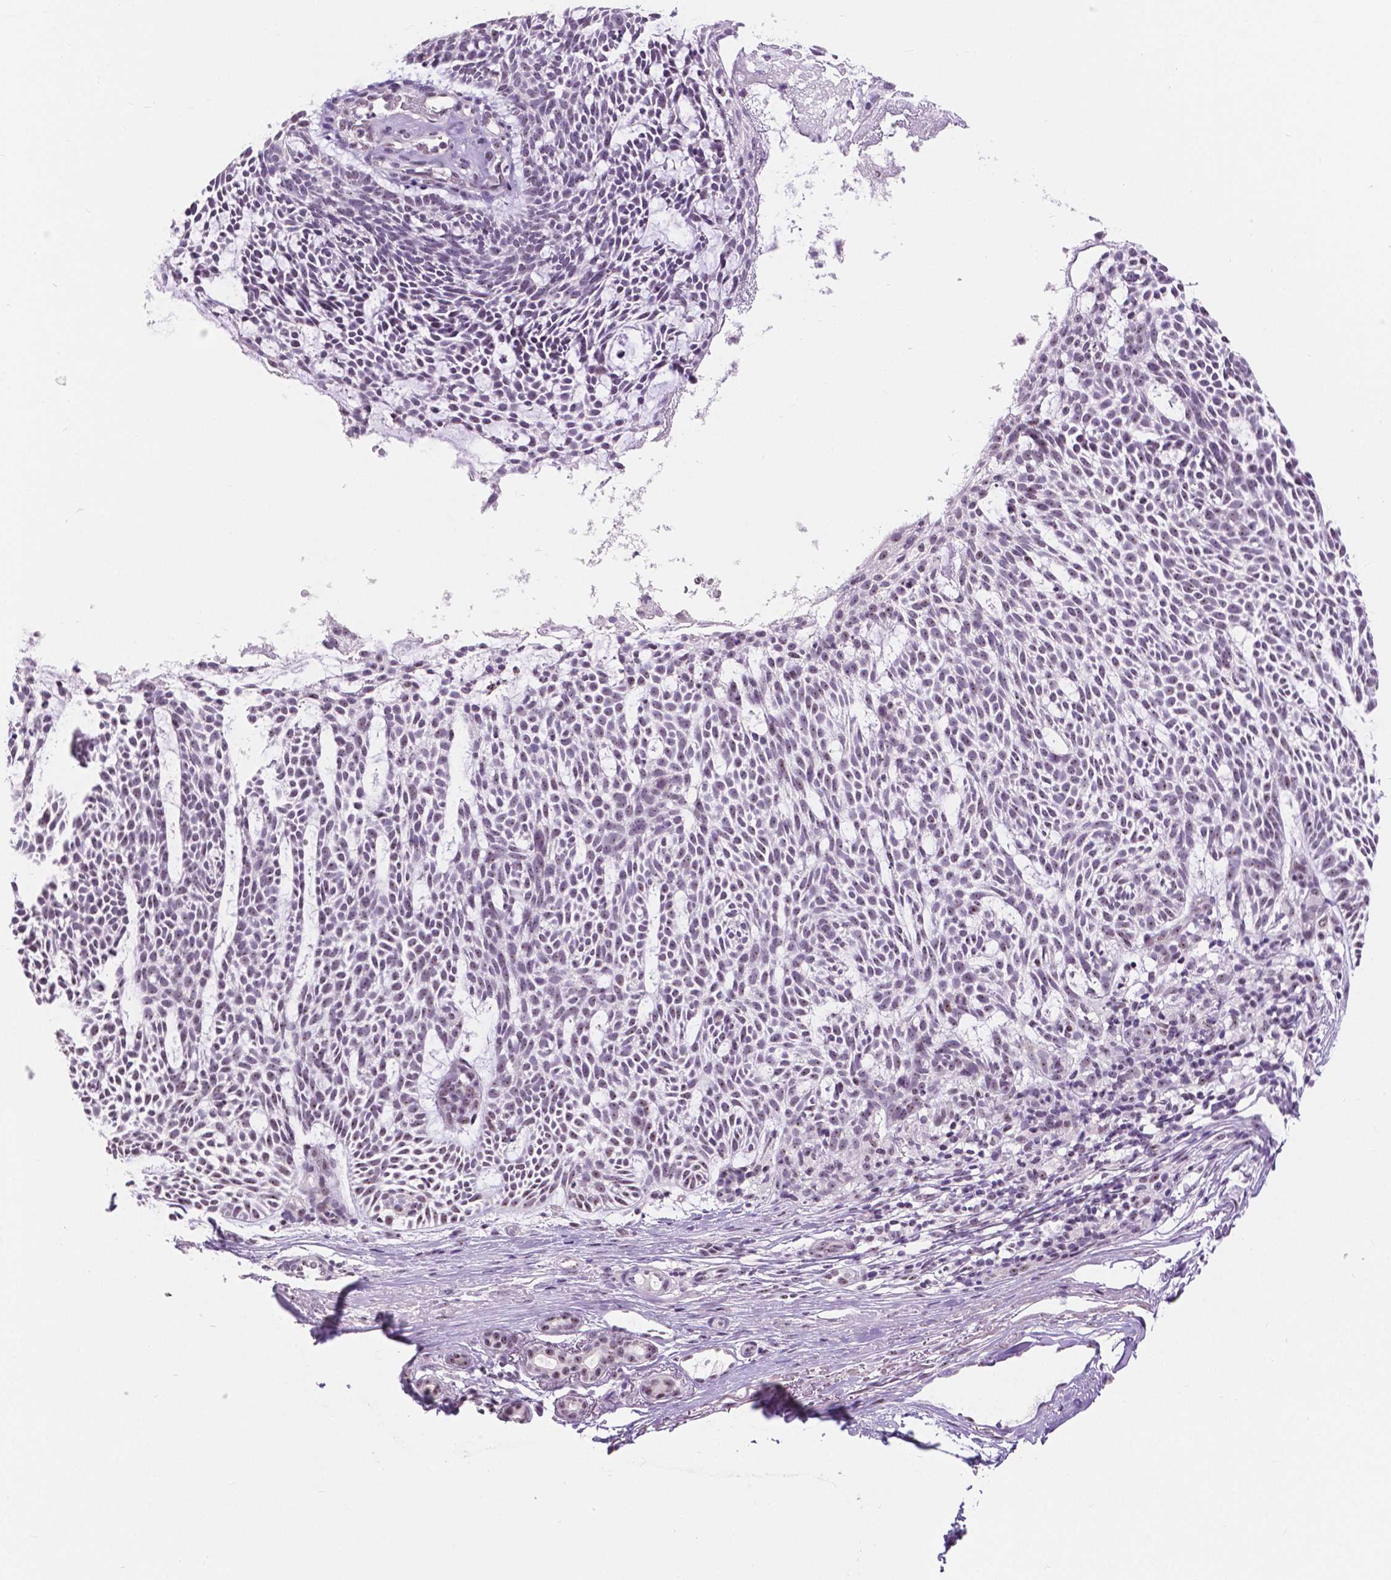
{"staining": {"intensity": "negative", "quantity": "none", "location": "none"}, "tissue": "skin cancer", "cell_type": "Tumor cells", "image_type": "cancer", "snomed": [{"axis": "morphology", "description": "Basal cell carcinoma"}, {"axis": "topography", "description": "Skin"}], "caption": "A micrograph of human skin basal cell carcinoma is negative for staining in tumor cells. Brightfield microscopy of immunohistochemistry stained with DAB (brown) and hematoxylin (blue), captured at high magnification.", "gene": "NHP2", "patient": {"sex": "male", "age": 83}}